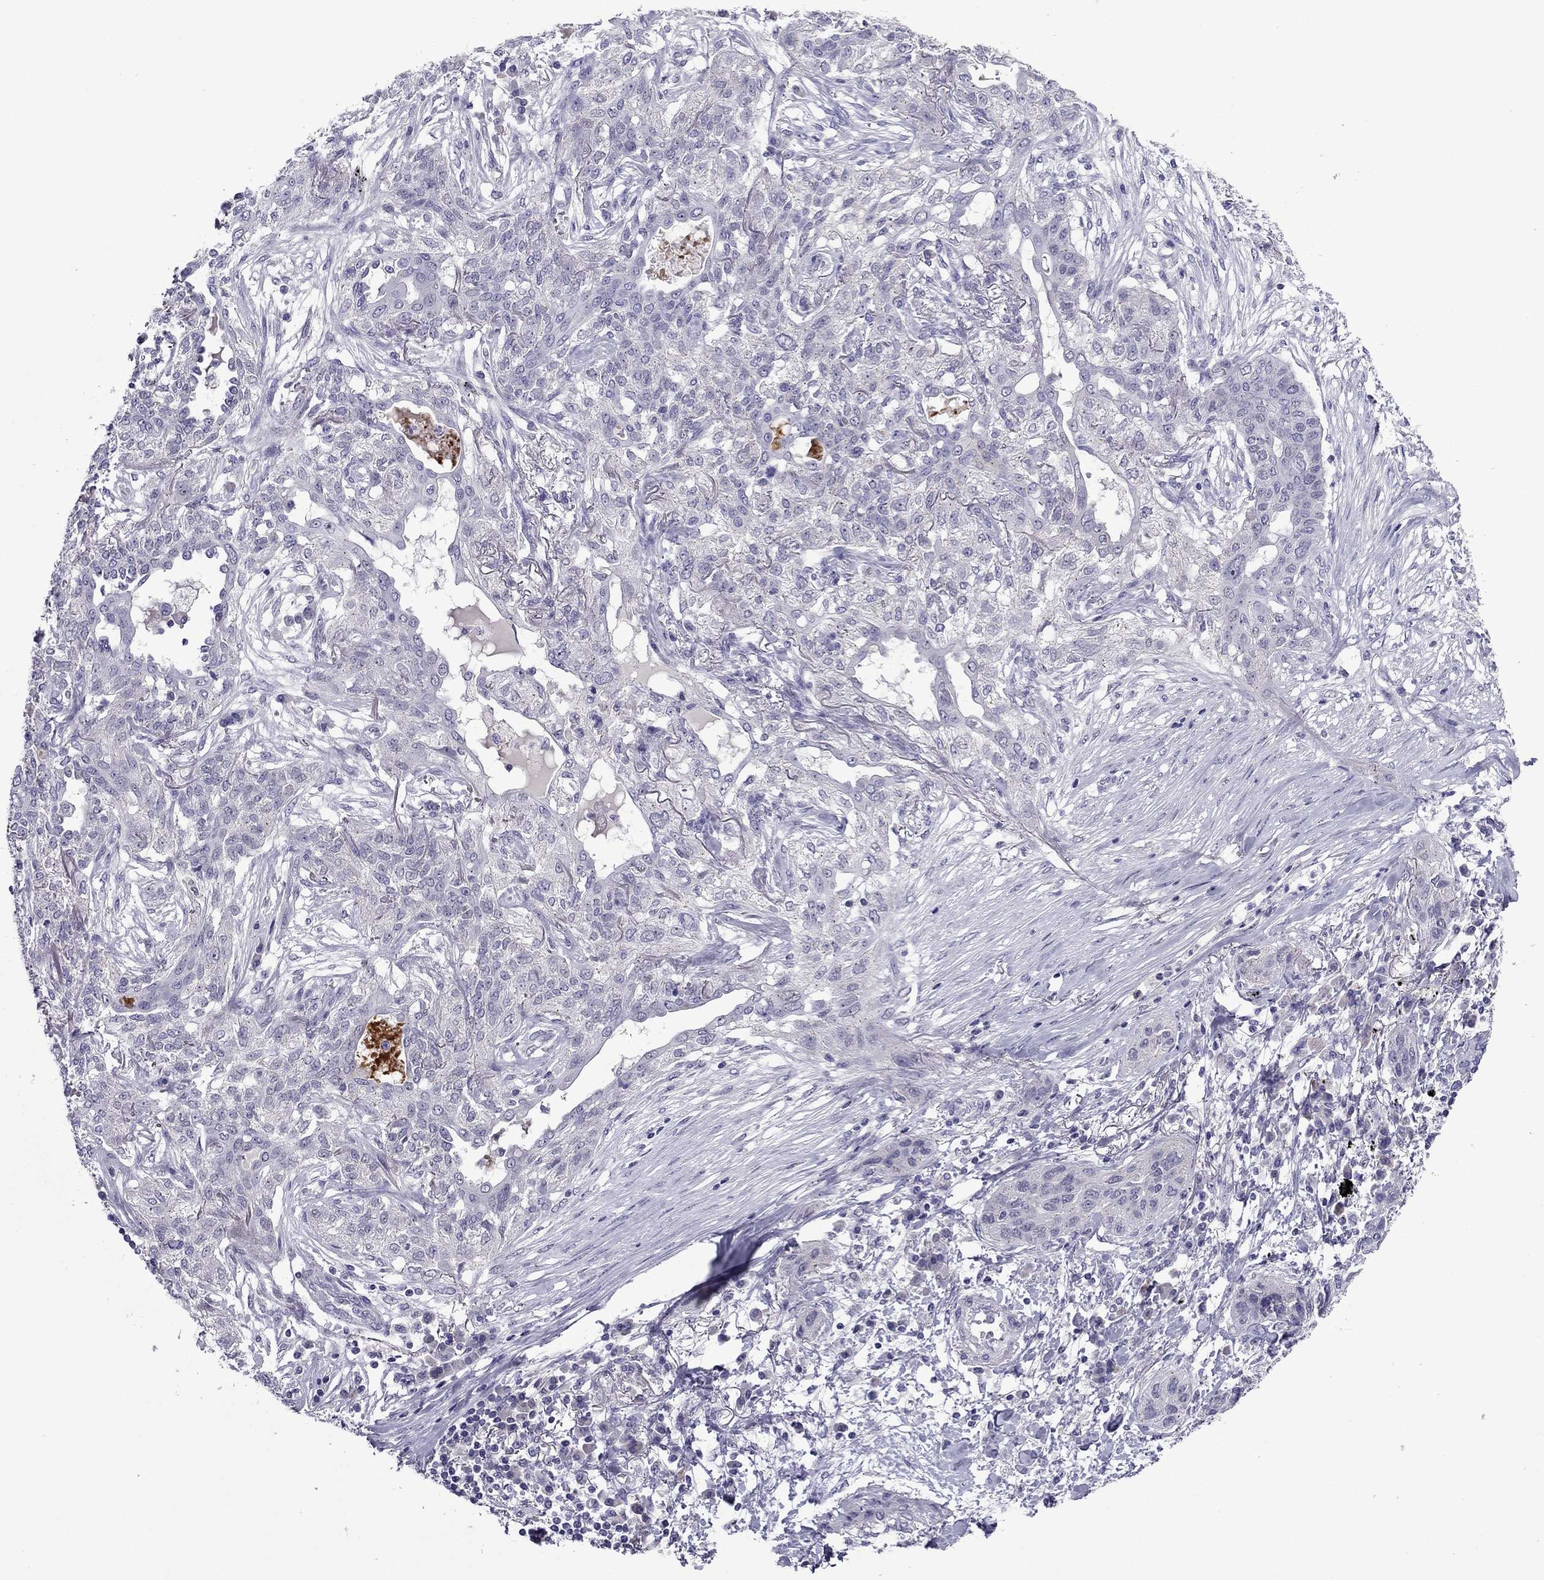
{"staining": {"intensity": "negative", "quantity": "none", "location": "none"}, "tissue": "lung cancer", "cell_type": "Tumor cells", "image_type": "cancer", "snomed": [{"axis": "morphology", "description": "Squamous cell carcinoma, NOS"}, {"axis": "topography", "description": "Lung"}], "caption": "IHC histopathology image of neoplastic tissue: human lung squamous cell carcinoma stained with DAB (3,3'-diaminobenzidine) shows no significant protein expression in tumor cells.", "gene": "MYBPH", "patient": {"sex": "female", "age": 70}}